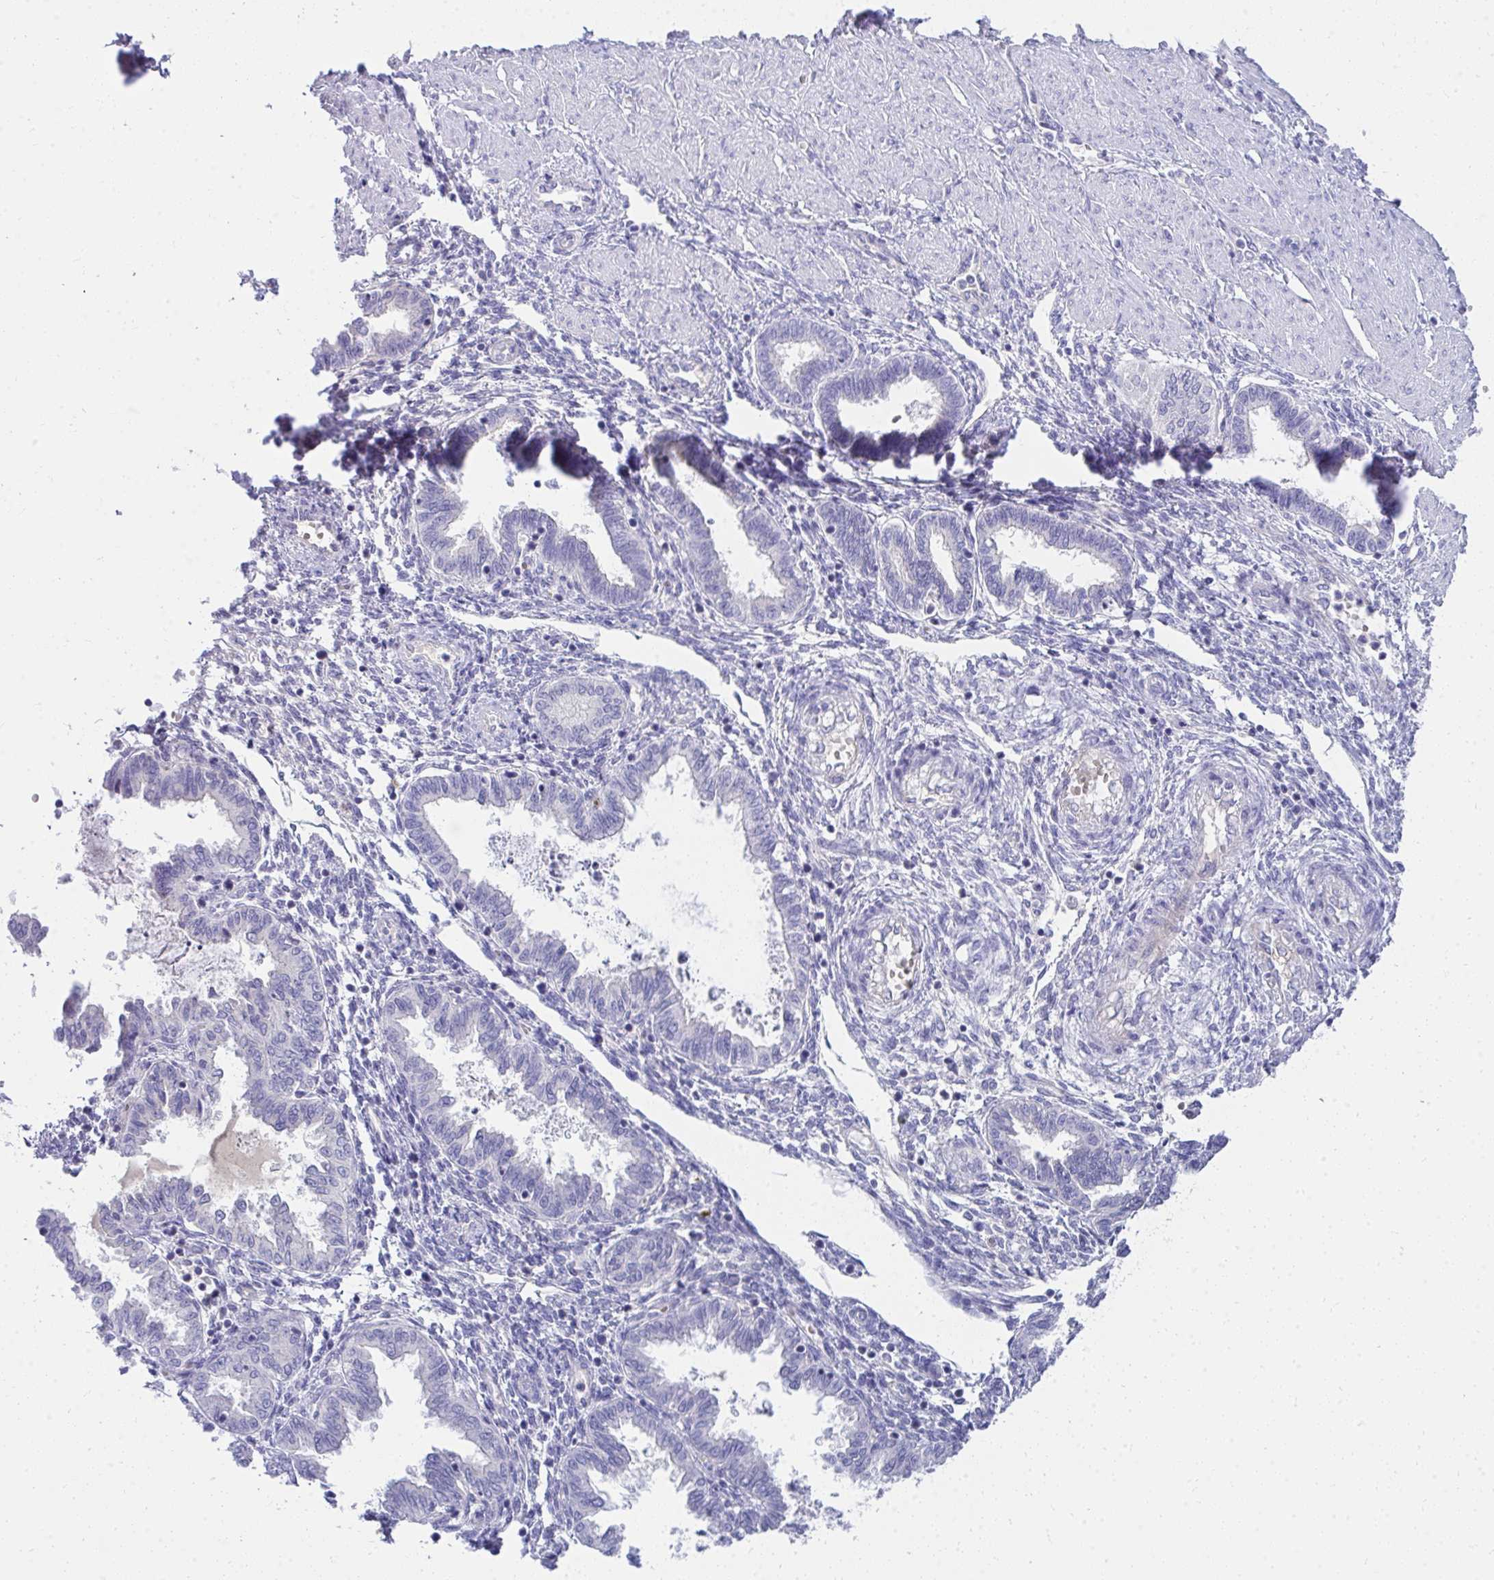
{"staining": {"intensity": "negative", "quantity": "none", "location": "none"}, "tissue": "endometrium", "cell_type": "Cells in endometrial stroma", "image_type": "normal", "snomed": [{"axis": "morphology", "description": "Normal tissue, NOS"}, {"axis": "topography", "description": "Endometrium"}], "caption": "Endometrium stained for a protein using immunohistochemistry exhibits no expression cells in endometrial stroma.", "gene": "LRRC36", "patient": {"sex": "female", "age": 33}}